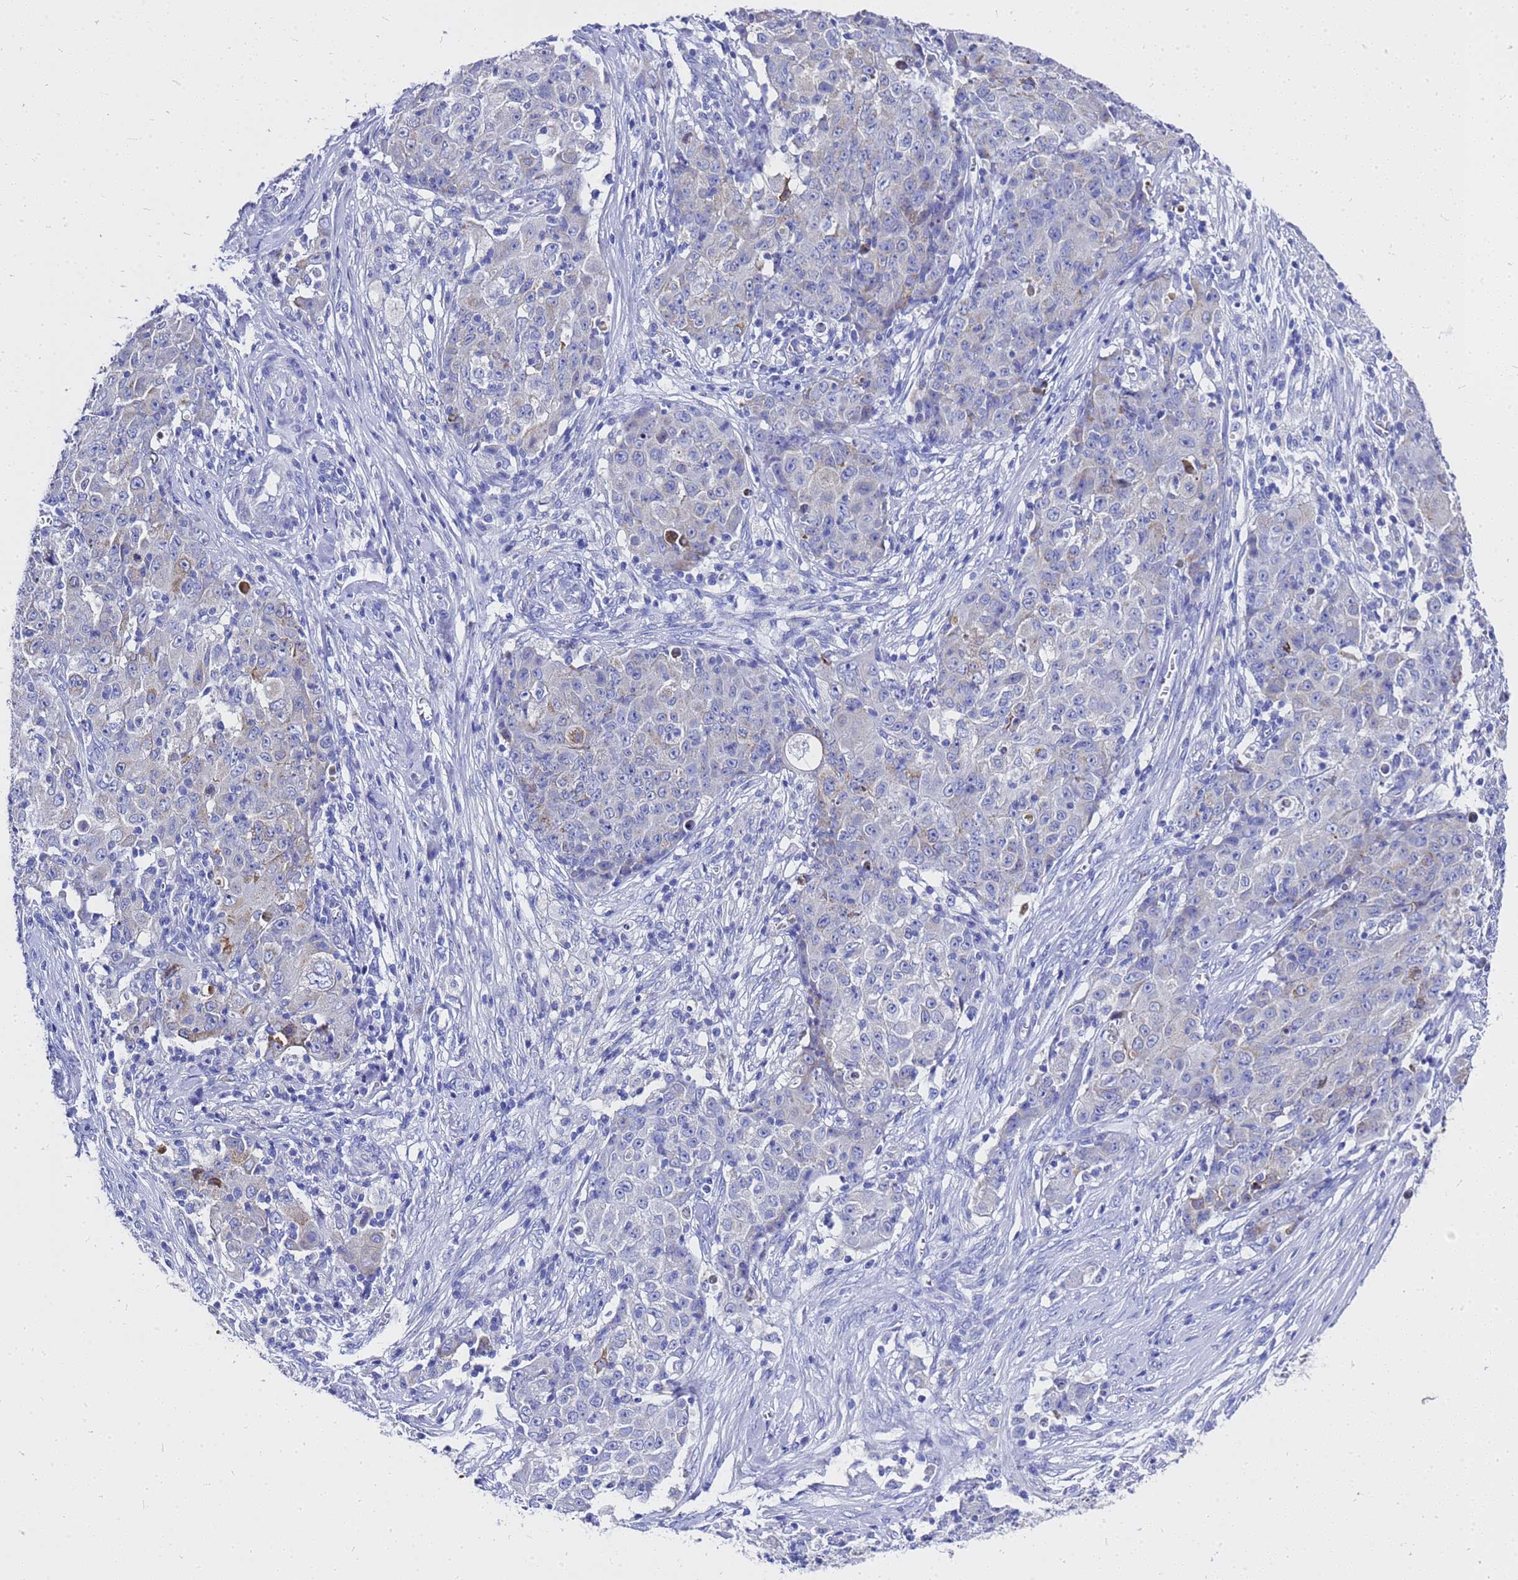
{"staining": {"intensity": "moderate", "quantity": "<25%", "location": "cytoplasmic/membranous"}, "tissue": "ovarian cancer", "cell_type": "Tumor cells", "image_type": "cancer", "snomed": [{"axis": "morphology", "description": "Carcinoma, endometroid"}, {"axis": "topography", "description": "Ovary"}], "caption": "Protein expression analysis of endometroid carcinoma (ovarian) exhibits moderate cytoplasmic/membranous expression in about <25% of tumor cells. (IHC, brightfield microscopy, high magnification).", "gene": "OR52E2", "patient": {"sex": "female", "age": 42}}